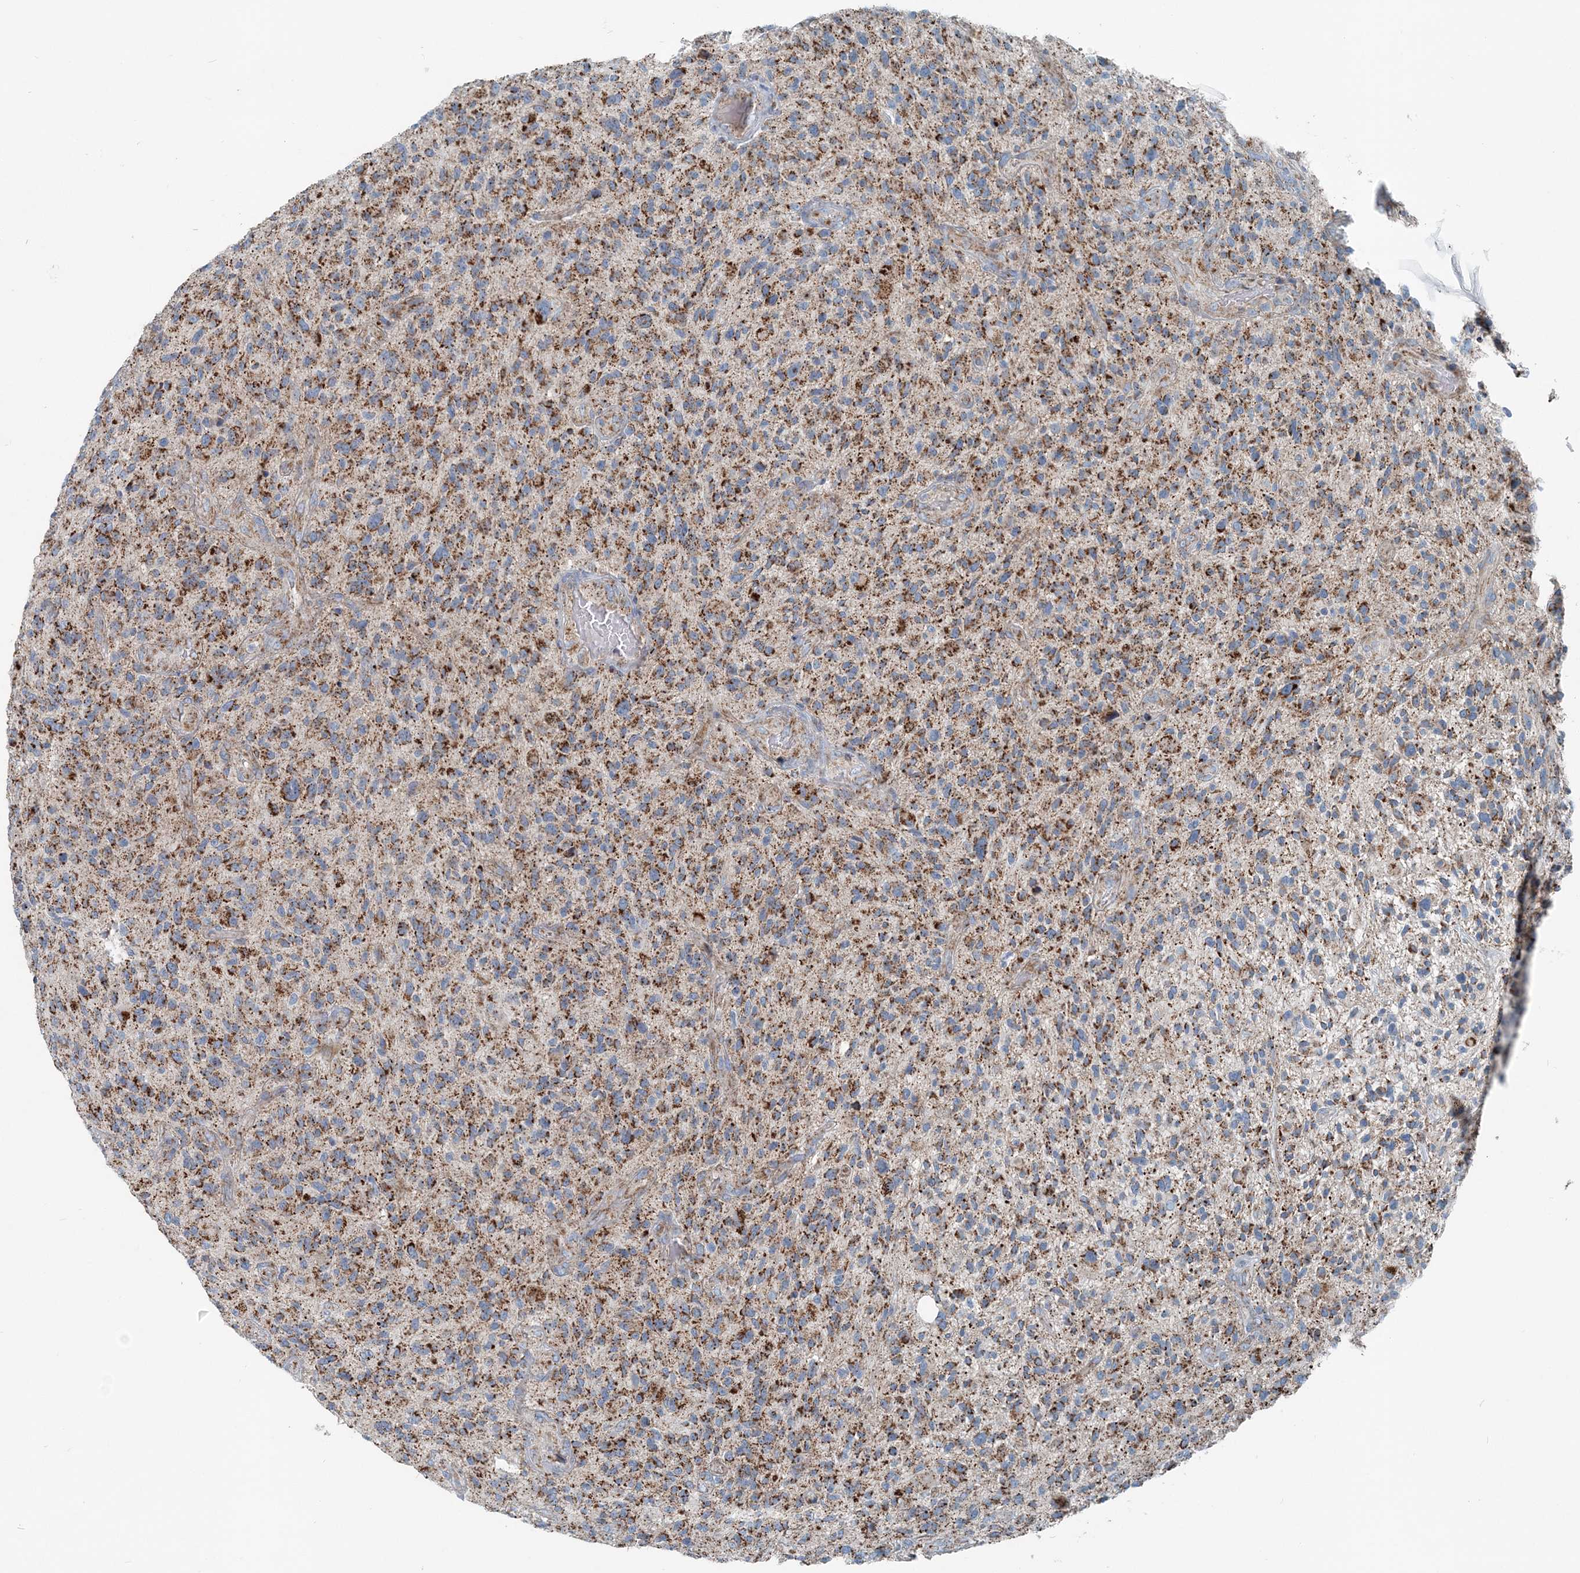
{"staining": {"intensity": "strong", "quantity": "25%-75%", "location": "cytoplasmic/membranous"}, "tissue": "glioma", "cell_type": "Tumor cells", "image_type": "cancer", "snomed": [{"axis": "morphology", "description": "Glioma, malignant, High grade"}, {"axis": "topography", "description": "Brain"}], "caption": "Immunohistochemical staining of human malignant high-grade glioma exhibits high levels of strong cytoplasmic/membranous protein positivity in about 25%-75% of tumor cells.", "gene": "INTU", "patient": {"sex": "male", "age": 47}}